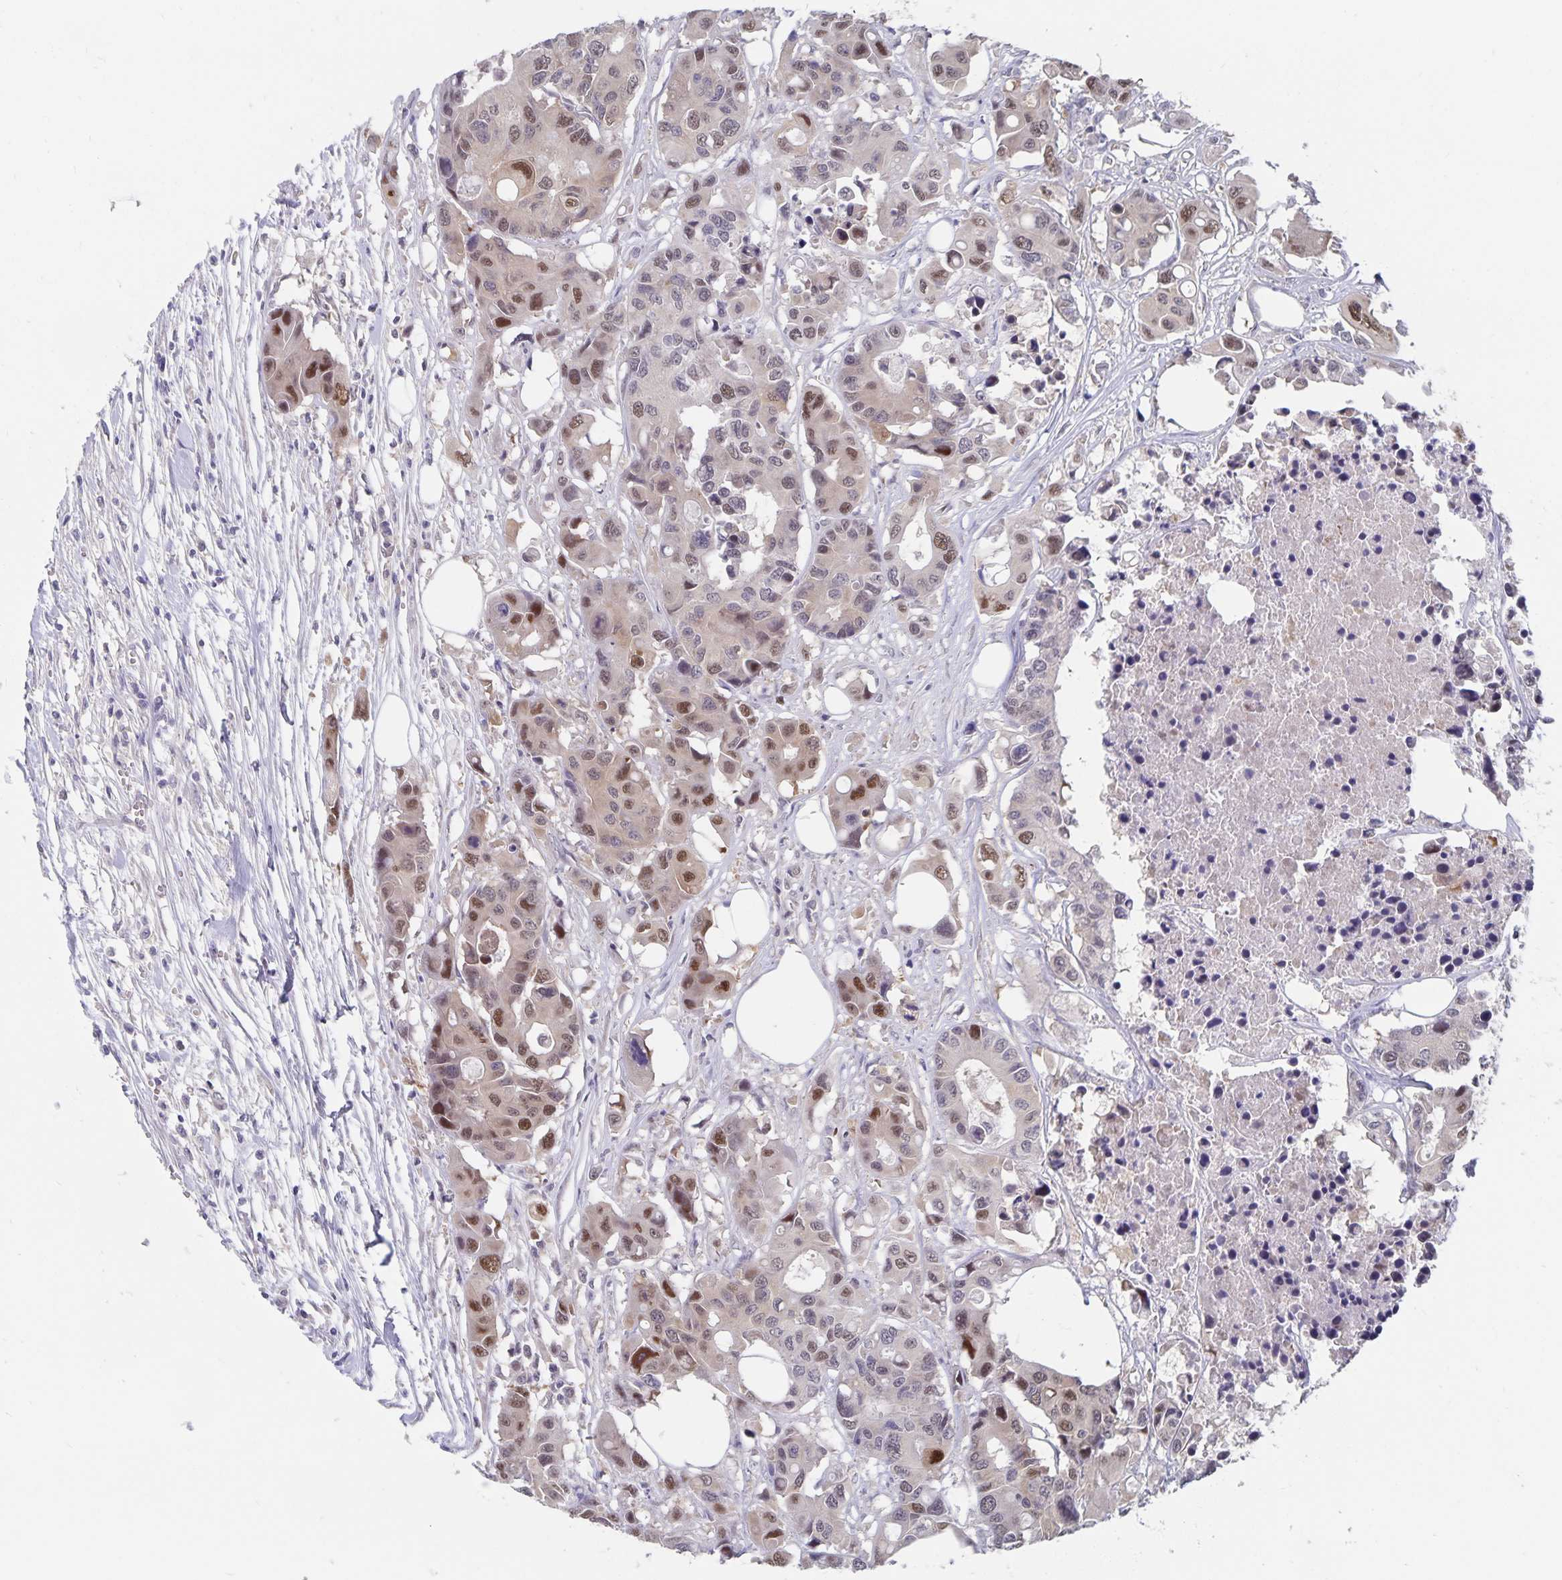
{"staining": {"intensity": "moderate", "quantity": "25%-75%", "location": "nuclear"}, "tissue": "colorectal cancer", "cell_type": "Tumor cells", "image_type": "cancer", "snomed": [{"axis": "morphology", "description": "Adenocarcinoma, NOS"}, {"axis": "topography", "description": "Colon"}], "caption": "Moderate nuclear positivity for a protein is identified in approximately 25%-75% of tumor cells of colorectal cancer using IHC.", "gene": "BAG6", "patient": {"sex": "male", "age": 77}}